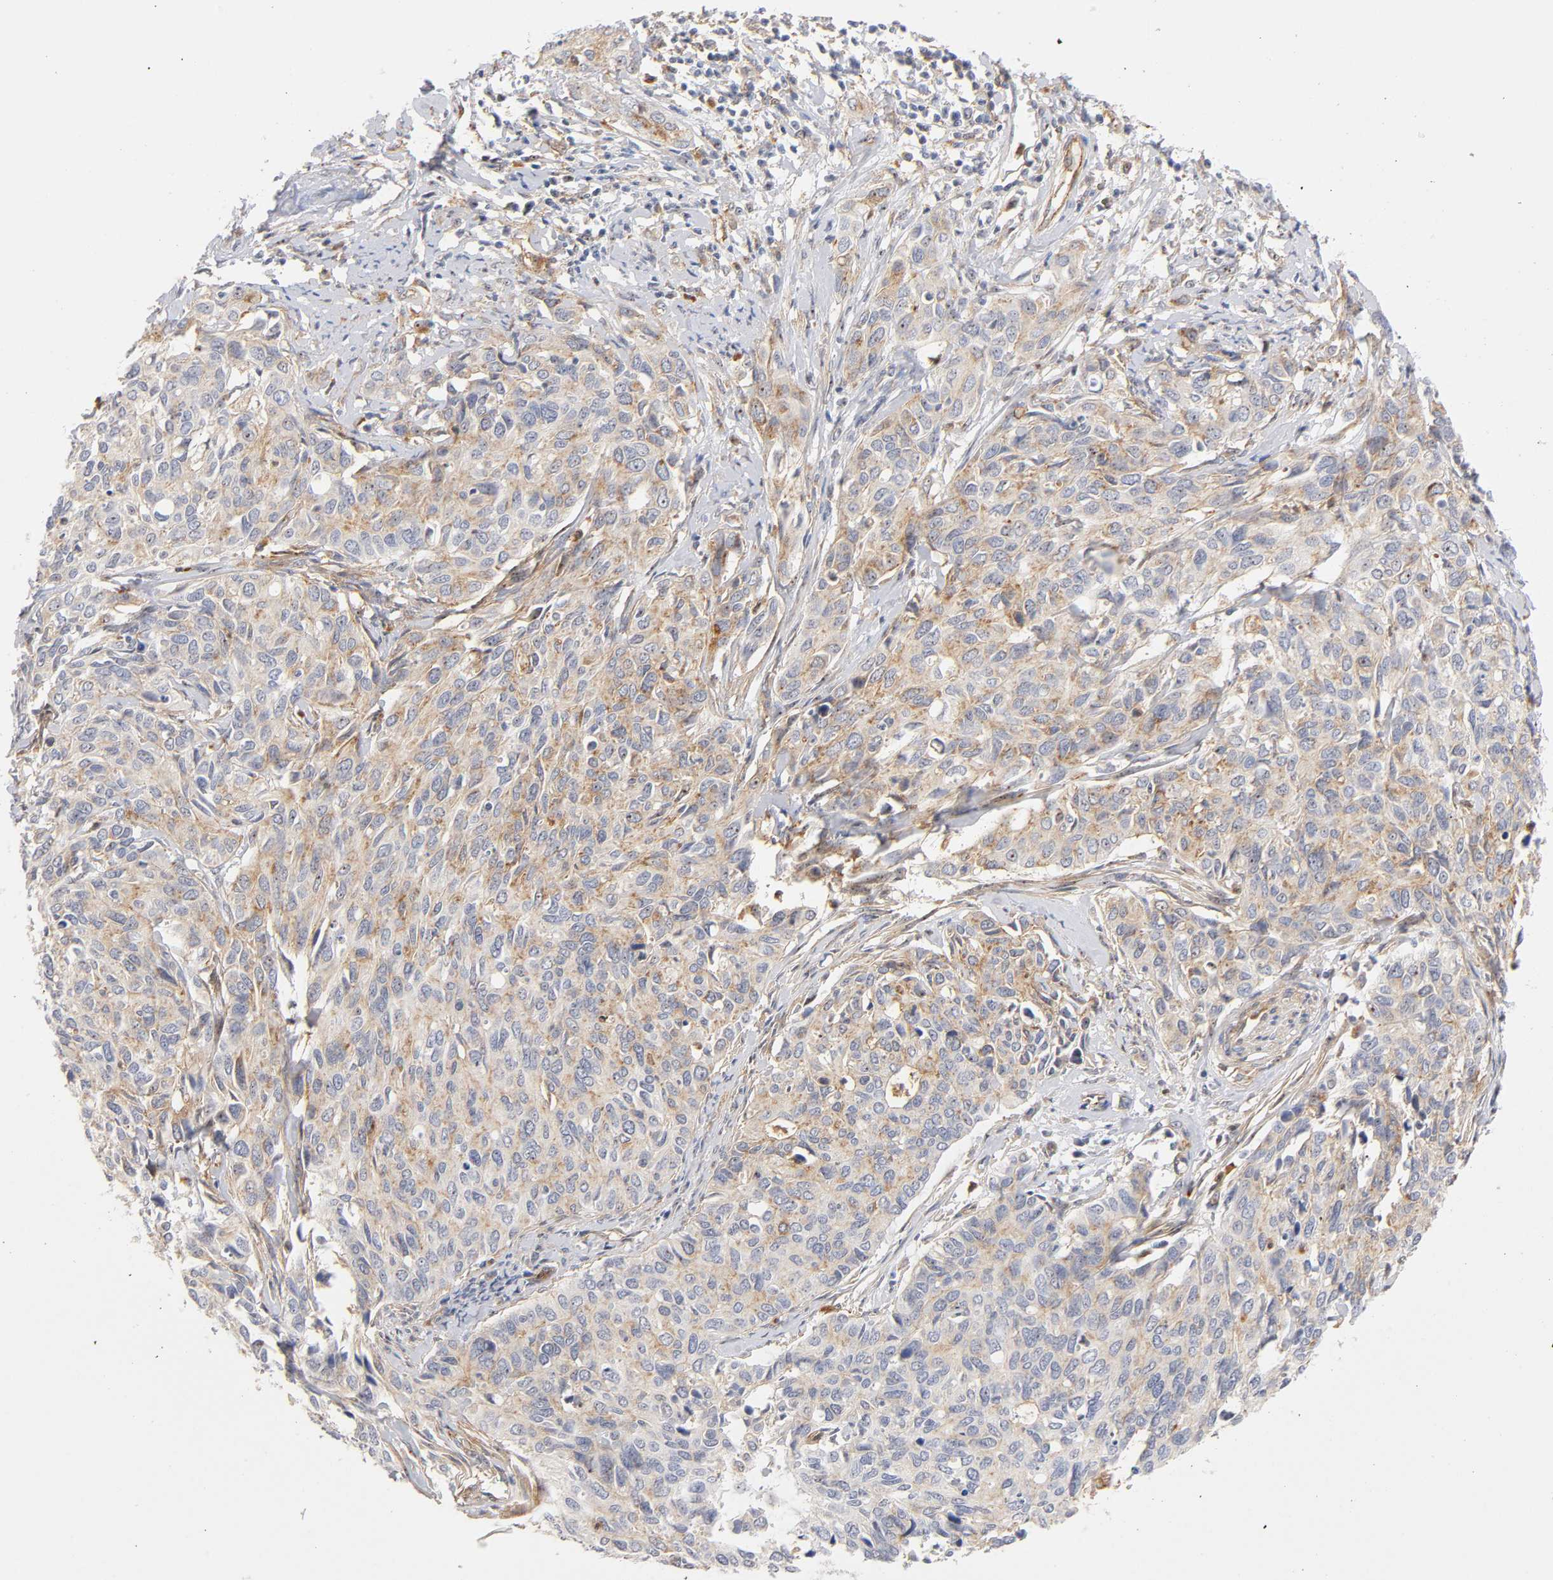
{"staining": {"intensity": "weak", "quantity": ">75%", "location": "cytoplasmic/membranous"}, "tissue": "cervical cancer", "cell_type": "Tumor cells", "image_type": "cancer", "snomed": [{"axis": "morphology", "description": "Squamous cell carcinoma, NOS"}, {"axis": "topography", "description": "Cervix"}], "caption": "Human cervical squamous cell carcinoma stained with a brown dye displays weak cytoplasmic/membranous positive staining in about >75% of tumor cells.", "gene": "PLD1", "patient": {"sex": "female", "age": 45}}